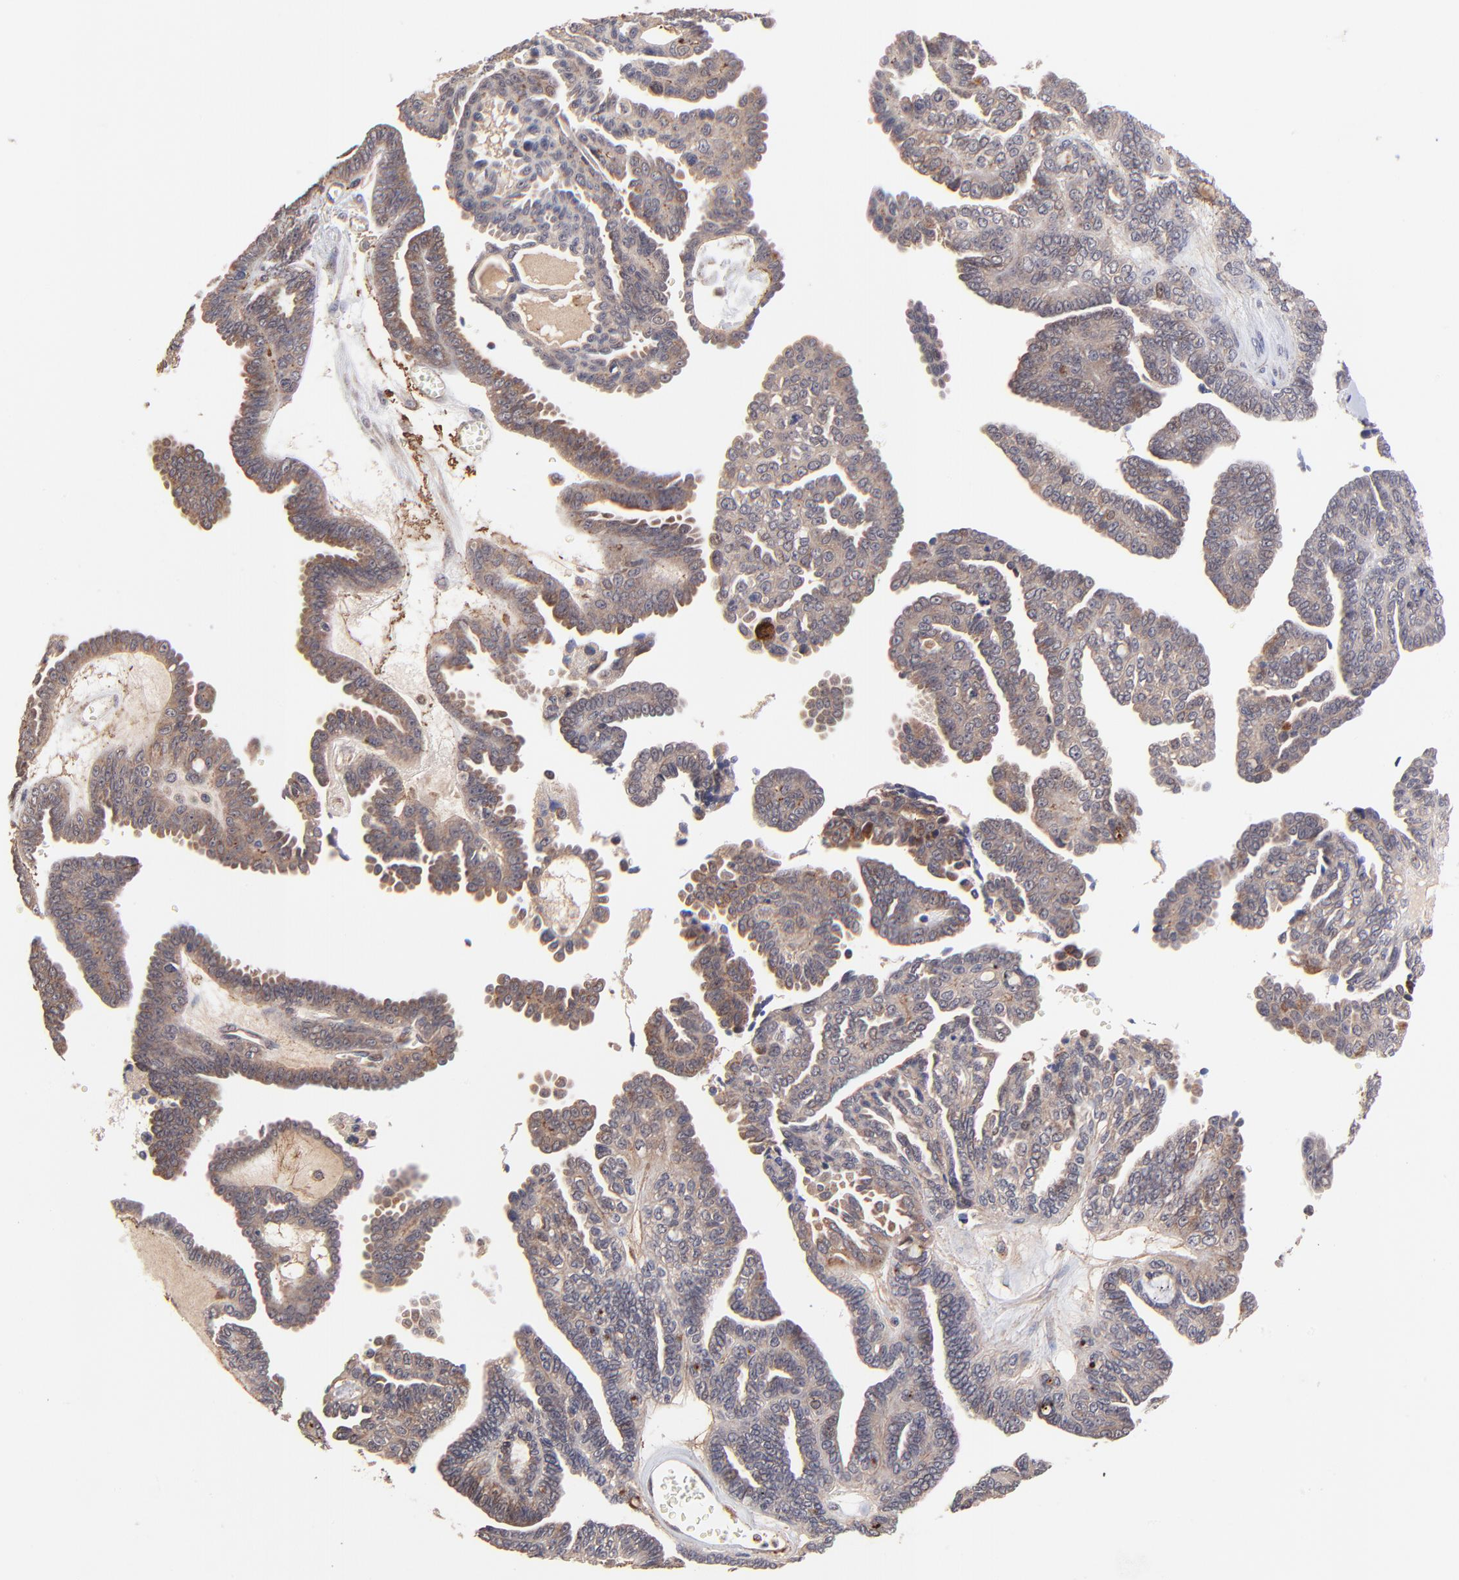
{"staining": {"intensity": "moderate", "quantity": ">75%", "location": "cytoplasmic/membranous"}, "tissue": "ovarian cancer", "cell_type": "Tumor cells", "image_type": "cancer", "snomed": [{"axis": "morphology", "description": "Cystadenocarcinoma, serous, NOS"}, {"axis": "topography", "description": "Ovary"}], "caption": "Brown immunohistochemical staining in human ovarian cancer displays moderate cytoplasmic/membranous expression in approximately >75% of tumor cells.", "gene": "BAIAP2L2", "patient": {"sex": "female", "age": 71}}